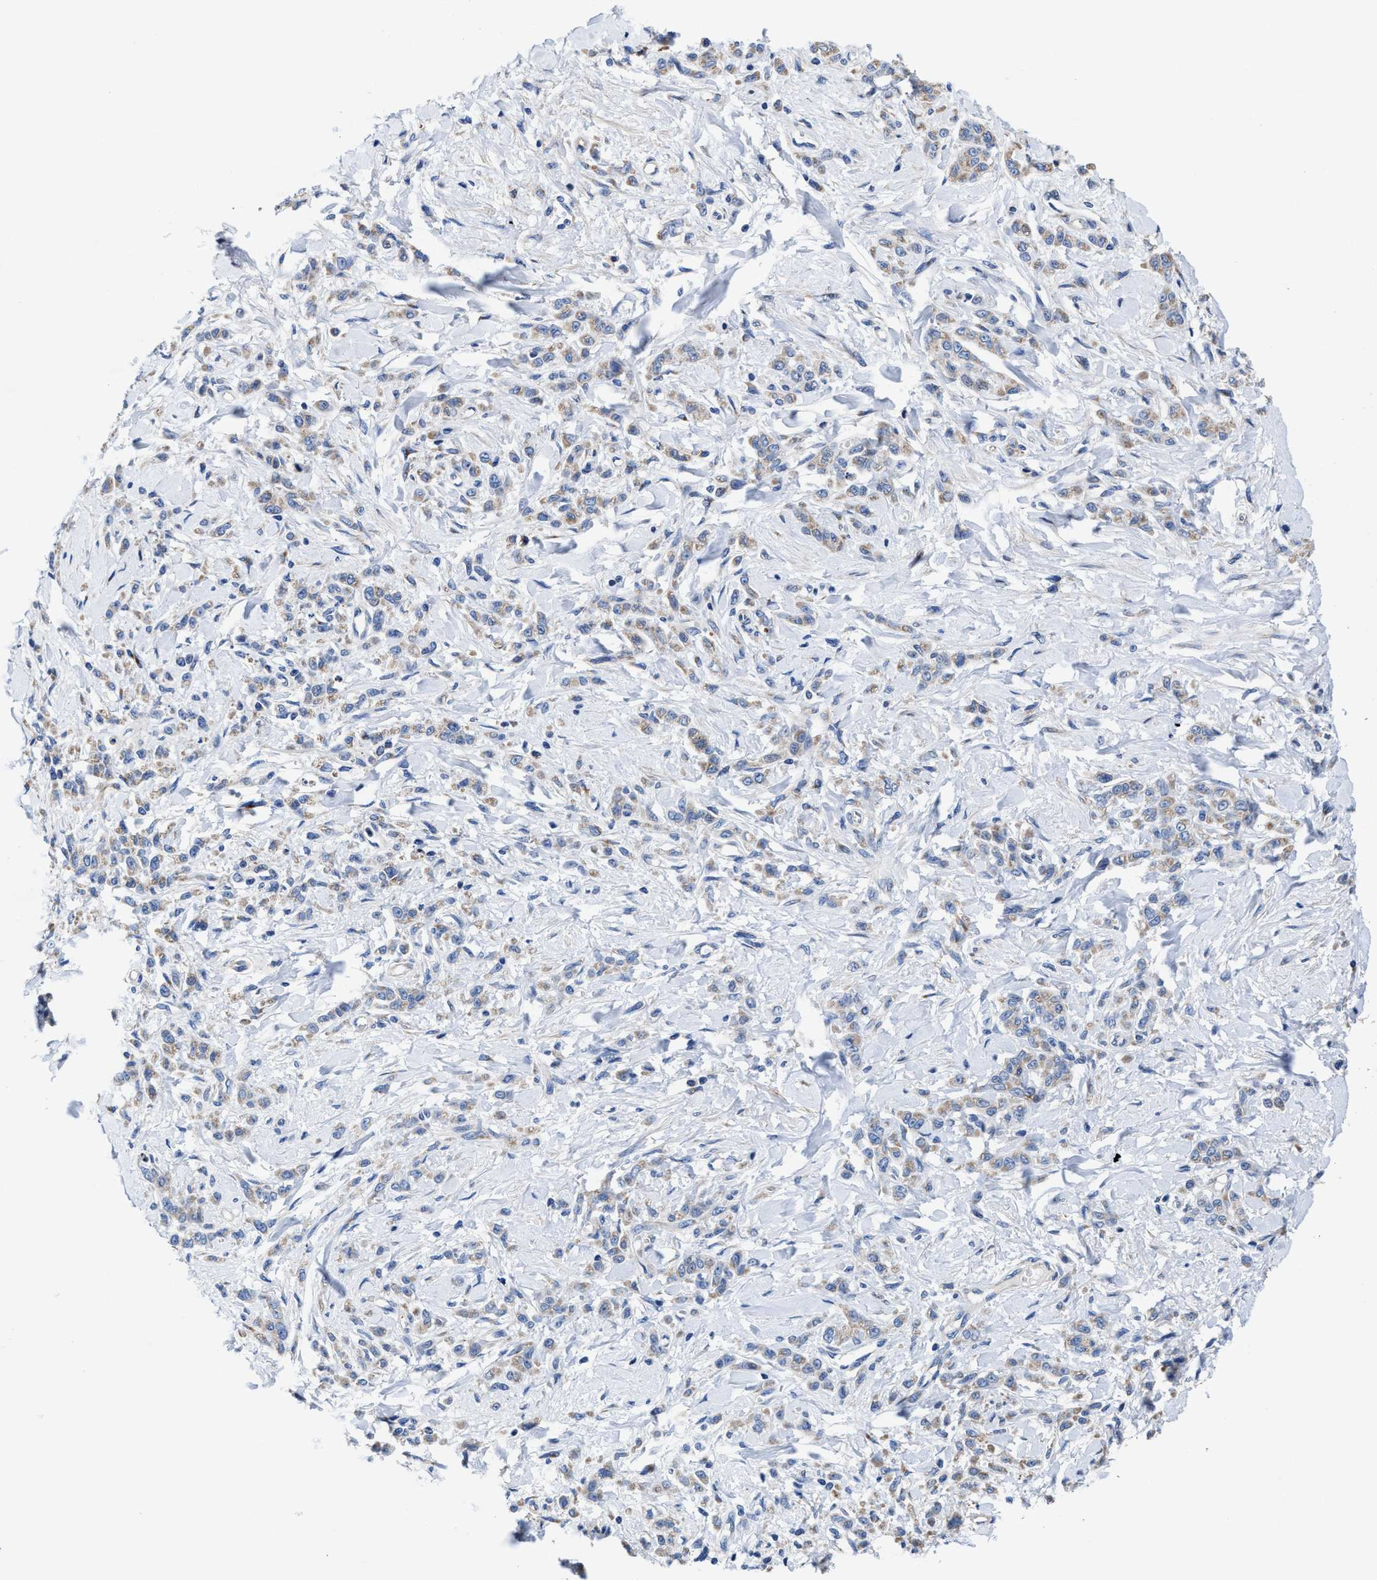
{"staining": {"intensity": "weak", "quantity": "25%-75%", "location": "cytoplasmic/membranous"}, "tissue": "stomach cancer", "cell_type": "Tumor cells", "image_type": "cancer", "snomed": [{"axis": "morphology", "description": "Normal tissue, NOS"}, {"axis": "morphology", "description": "Adenocarcinoma, NOS"}, {"axis": "topography", "description": "Stomach"}], "caption": "Stomach cancer (adenocarcinoma) tissue exhibits weak cytoplasmic/membranous expression in approximately 25%-75% of tumor cells", "gene": "TMEM30A", "patient": {"sex": "male", "age": 82}}